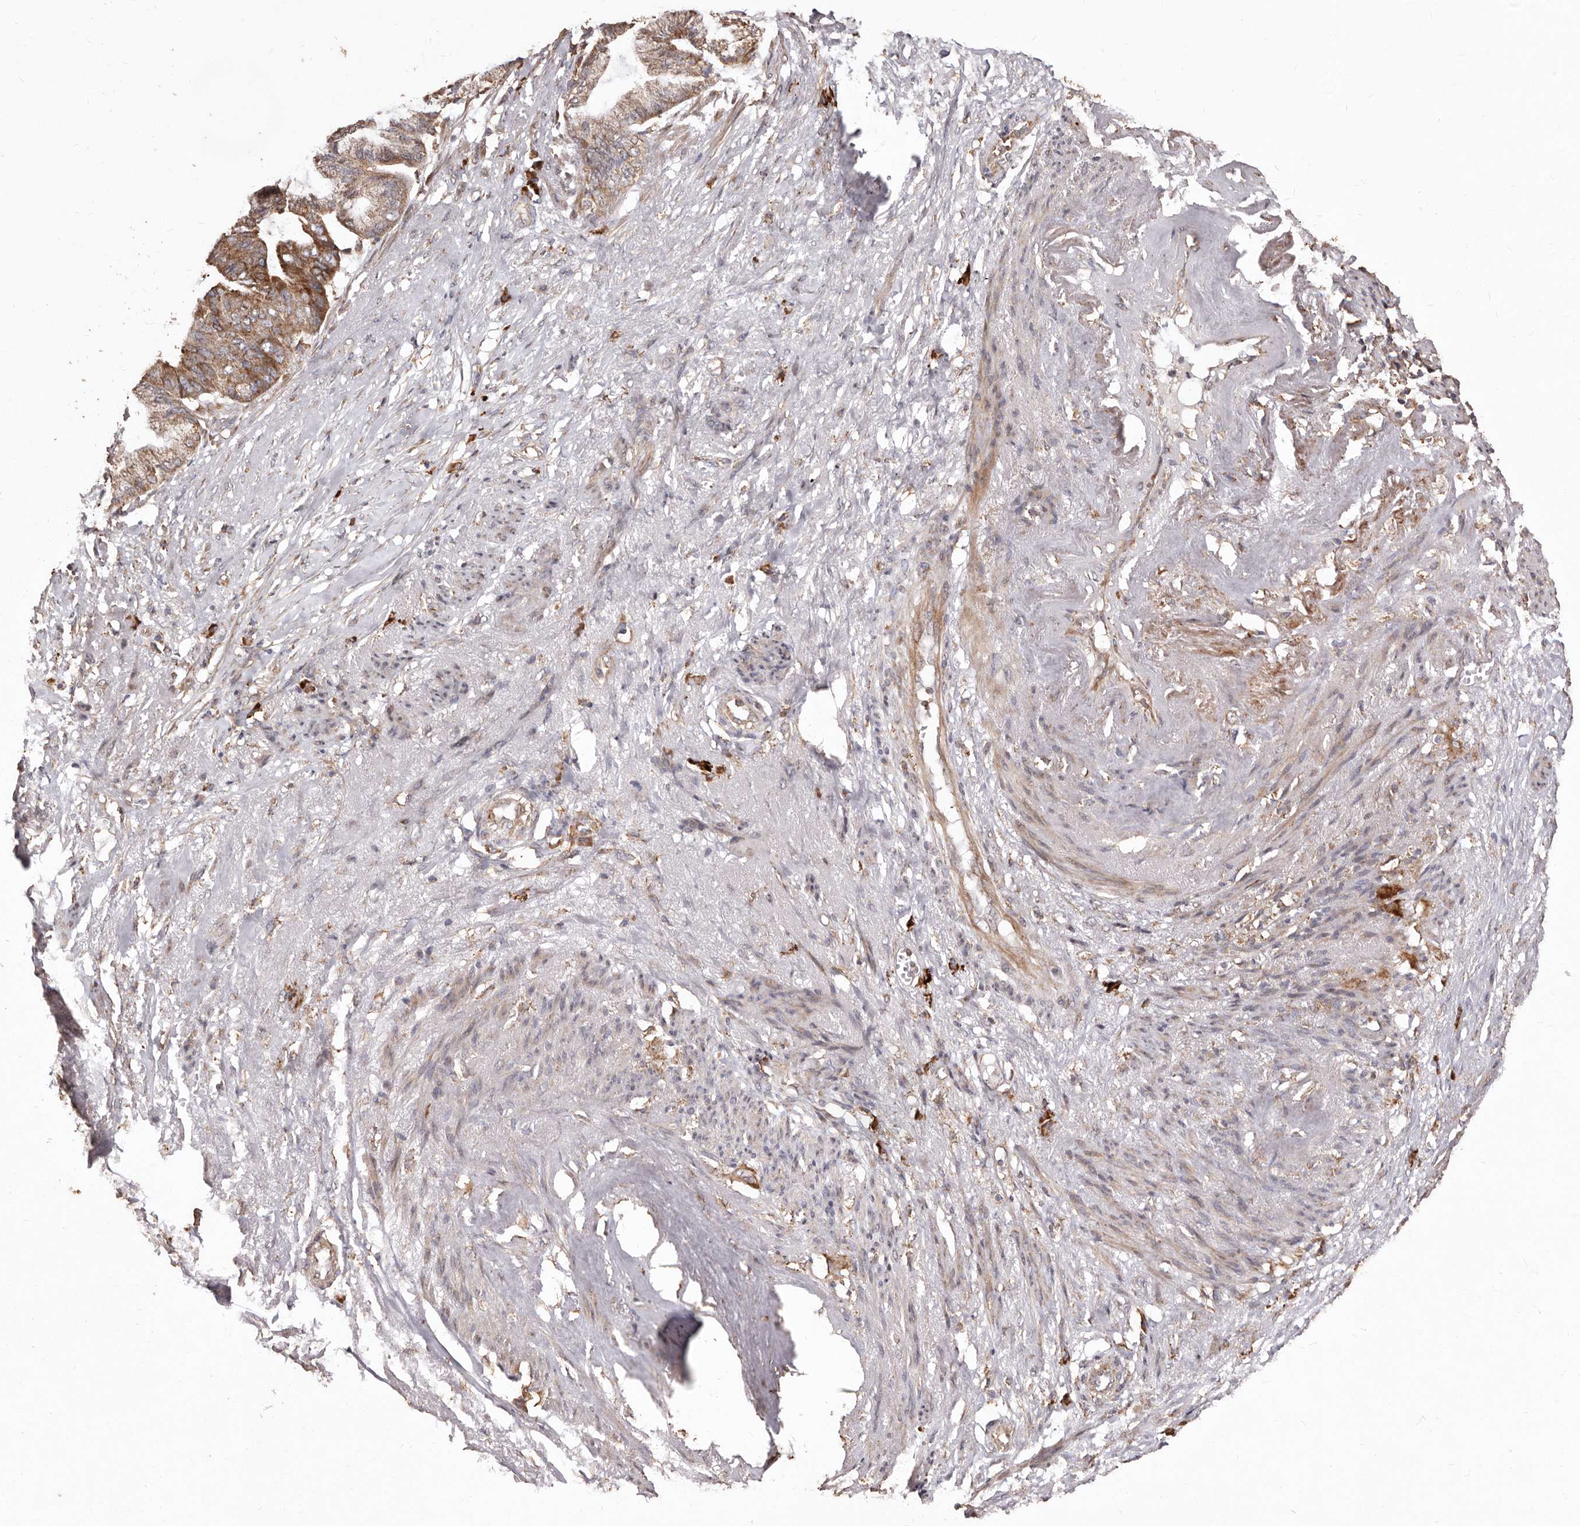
{"staining": {"intensity": "moderate", "quantity": ">75%", "location": "cytoplasmic/membranous"}, "tissue": "endometrial cancer", "cell_type": "Tumor cells", "image_type": "cancer", "snomed": [{"axis": "morphology", "description": "Adenocarcinoma, NOS"}, {"axis": "topography", "description": "Endometrium"}], "caption": "IHC of human endometrial adenocarcinoma displays medium levels of moderate cytoplasmic/membranous expression in about >75% of tumor cells.", "gene": "STEAP2", "patient": {"sex": "female", "age": 86}}